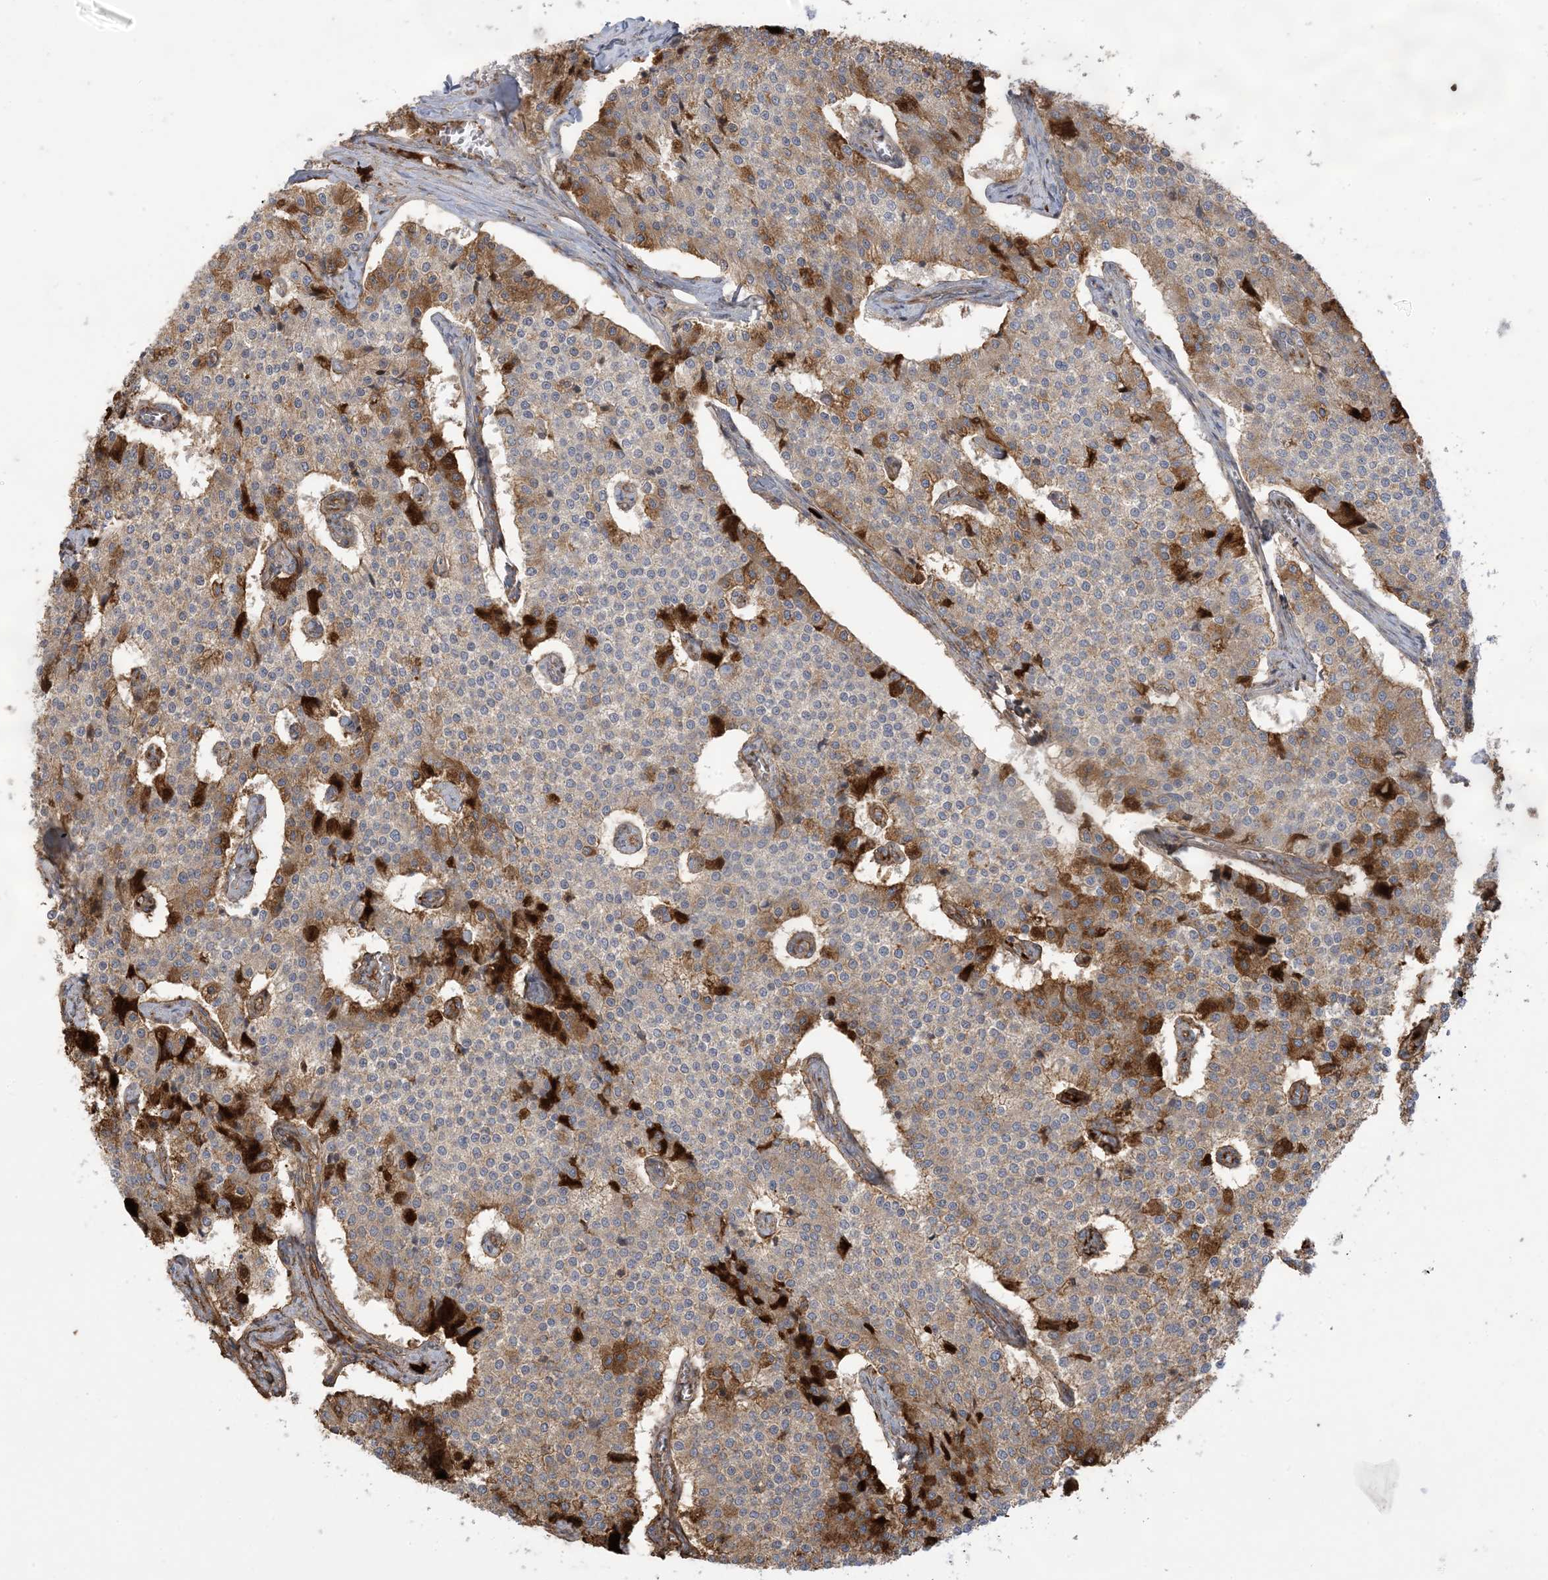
{"staining": {"intensity": "moderate", "quantity": "<25%", "location": "cytoplasmic/membranous"}, "tissue": "carcinoid", "cell_type": "Tumor cells", "image_type": "cancer", "snomed": [{"axis": "morphology", "description": "Carcinoid, malignant, NOS"}, {"axis": "topography", "description": "Colon"}], "caption": "Immunohistochemical staining of human carcinoid shows moderate cytoplasmic/membranous protein positivity in approximately <25% of tumor cells.", "gene": "AFTPH", "patient": {"sex": "female", "age": 52}}